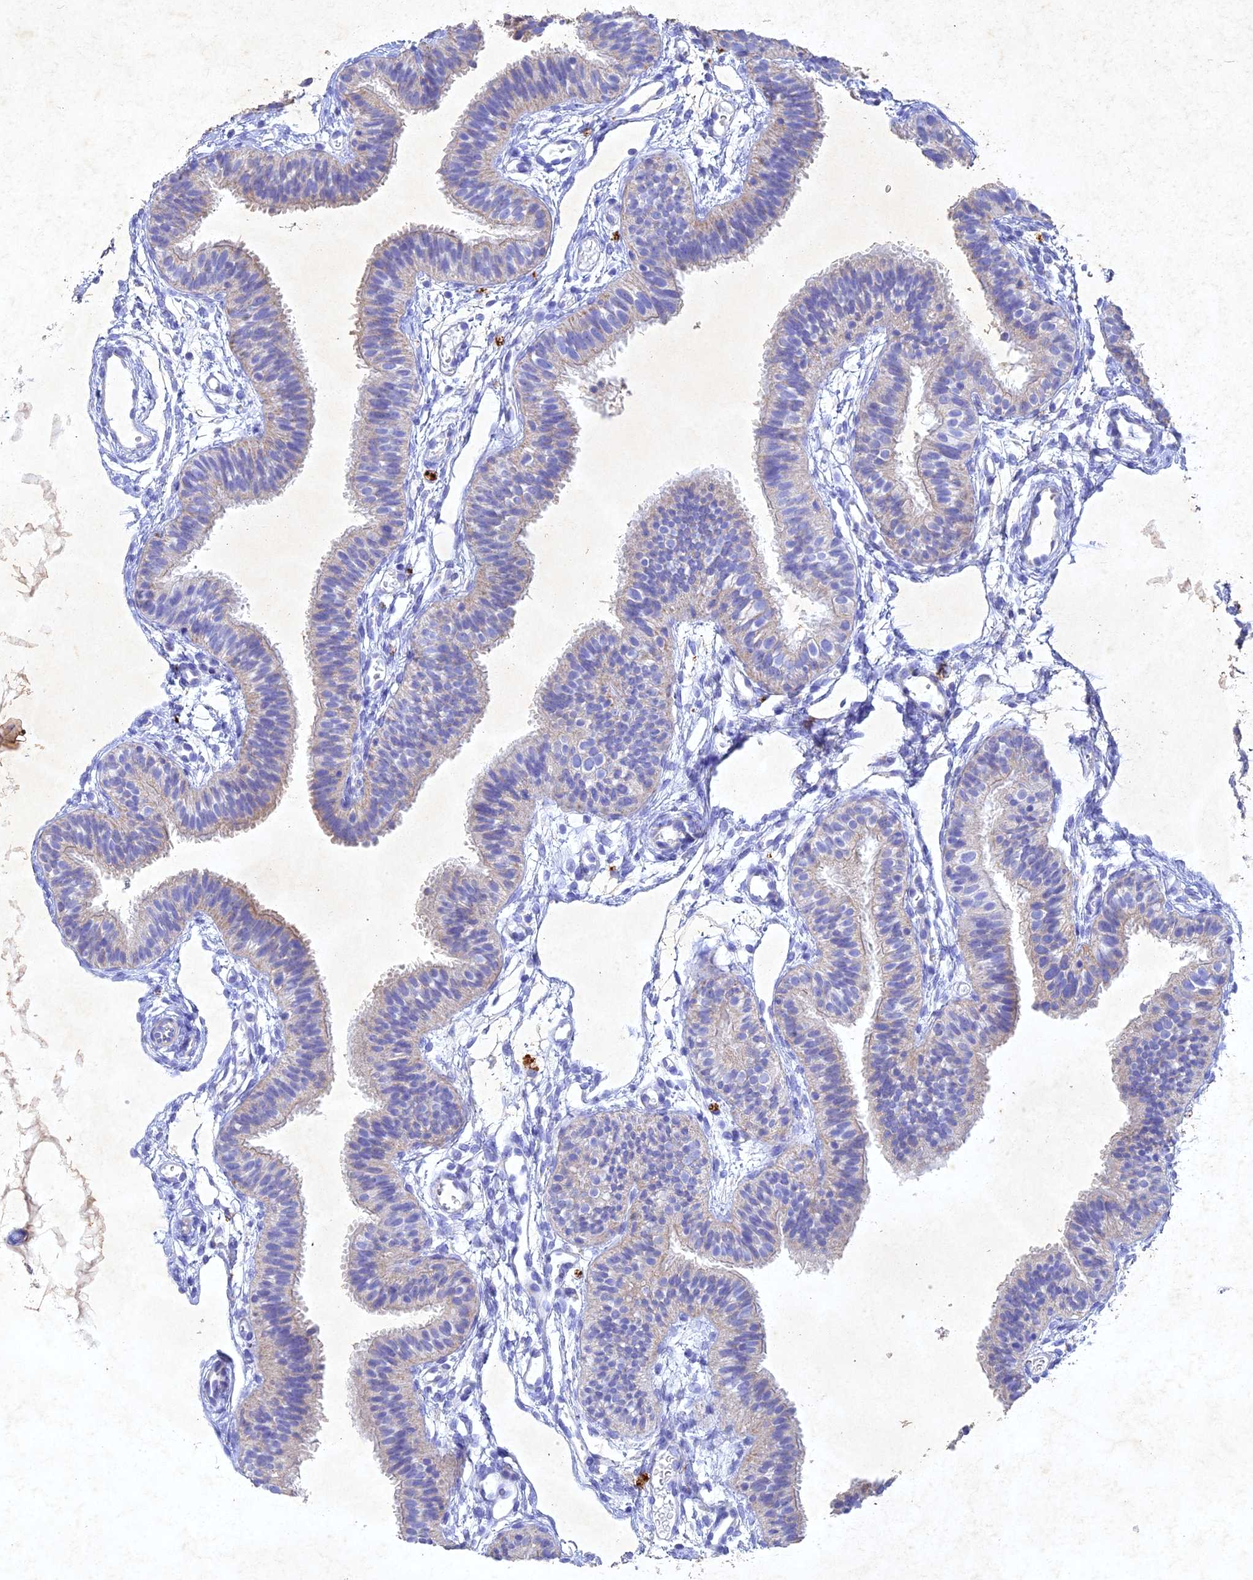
{"staining": {"intensity": "negative", "quantity": "none", "location": "none"}, "tissue": "fallopian tube", "cell_type": "Glandular cells", "image_type": "normal", "snomed": [{"axis": "morphology", "description": "Normal tissue, NOS"}, {"axis": "topography", "description": "Fallopian tube"}], "caption": "IHC photomicrograph of benign fallopian tube: human fallopian tube stained with DAB (3,3'-diaminobenzidine) exhibits no significant protein positivity in glandular cells.", "gene": "NDUFV1", "patient": {"sex": "female", "age": 35}}